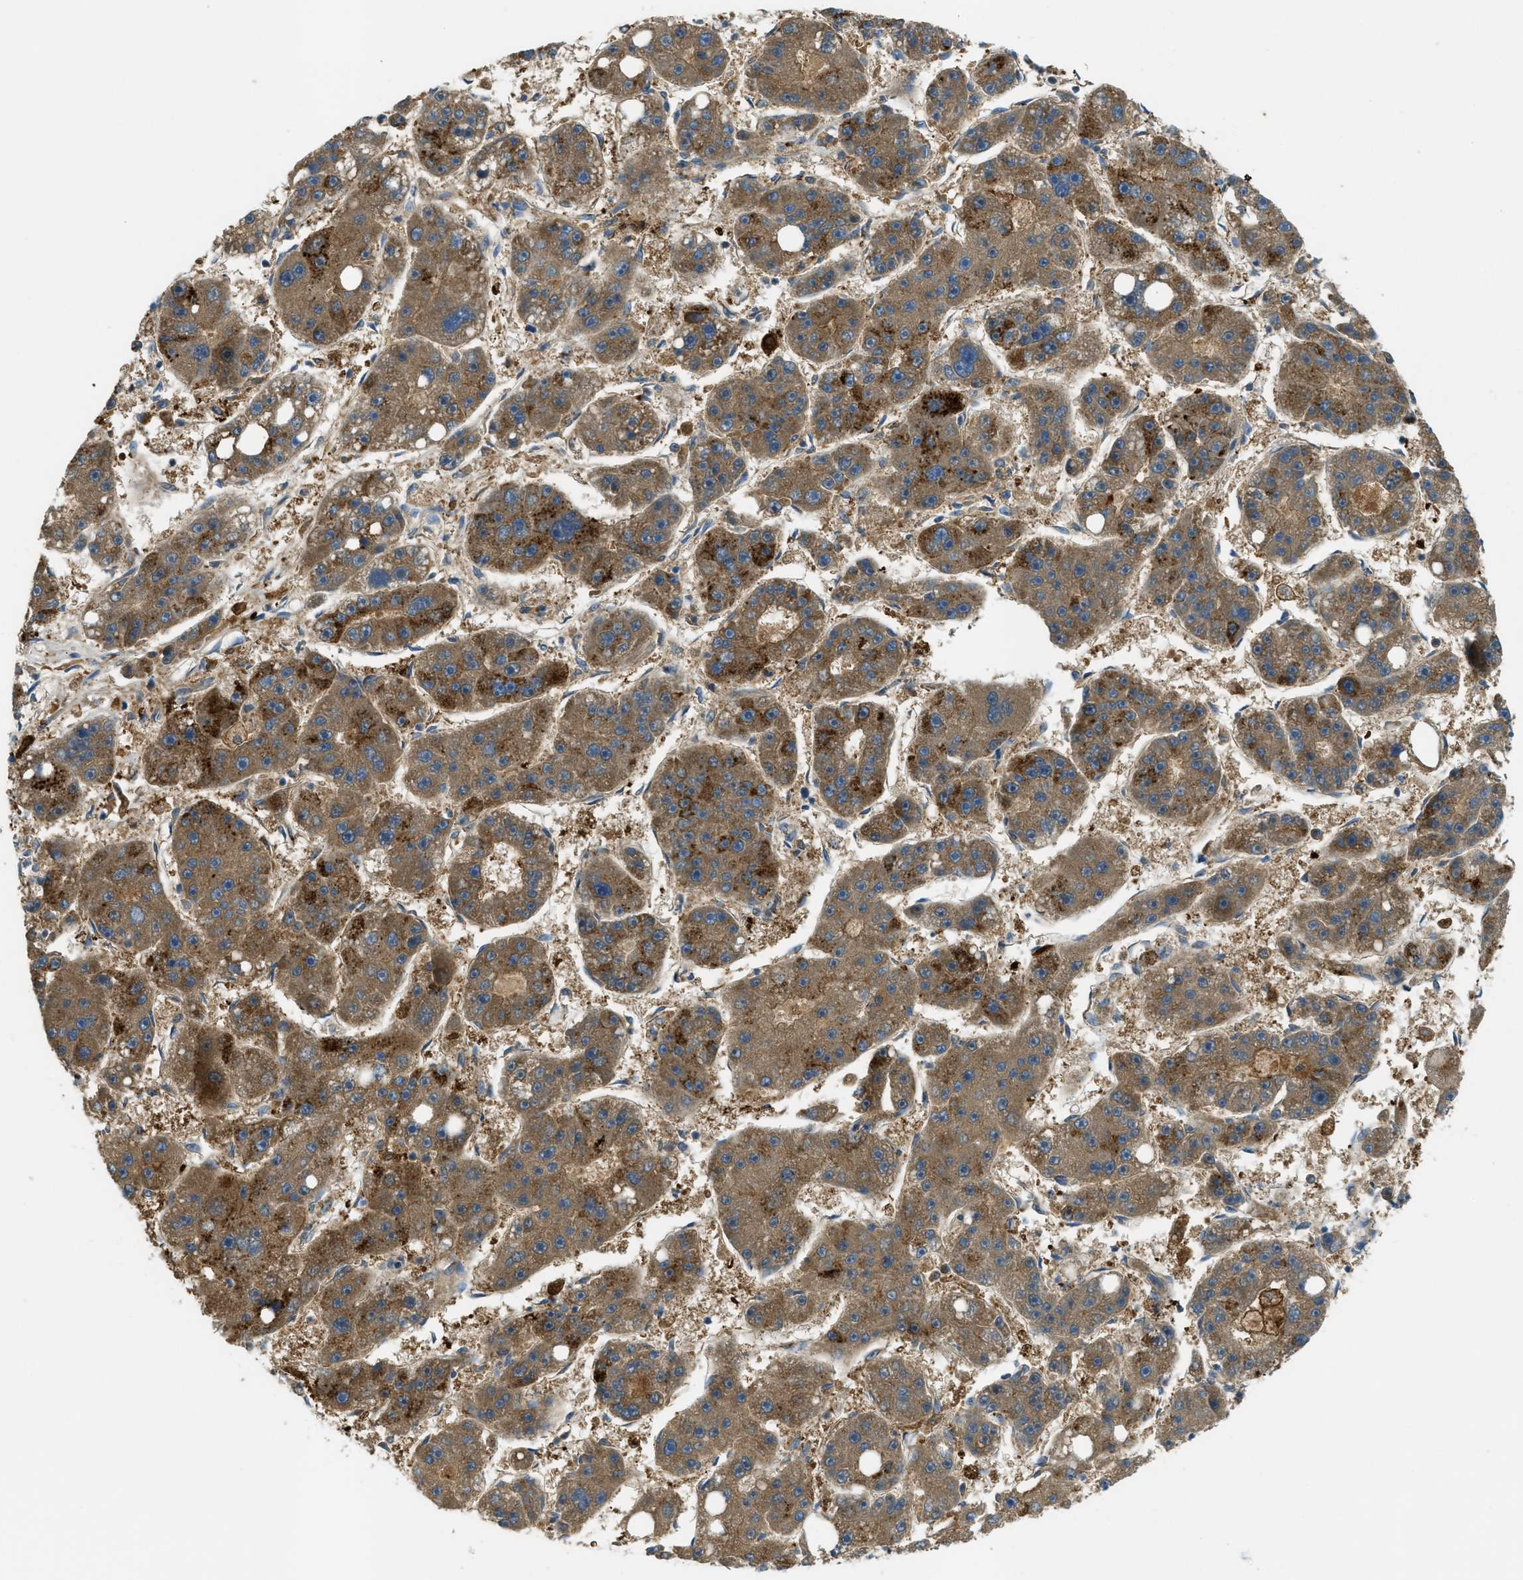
{"staining": {"intensity": "moderate", "quantity": ">75%", "location": "cytoplasmic/membranous"}, "tissue": "liver cancer", "cell_type": "Tumor cells", "image_type": "cancer", "snomed": [{"axis": "morphology", "description": "Carcinoma, Hepatocellular, NOS"}, {"axis": "topography", "description": "Liver"}], "caption": "About >75% of tumor cells in human liver cancer (hepatocellular carcinoma) exhibit moderate cytoplasmic/membranous protein expression as visualized by brown immunohistochemical staining.", "gene": "RFFL", "patient": {"sex": "female", "age": 61}}